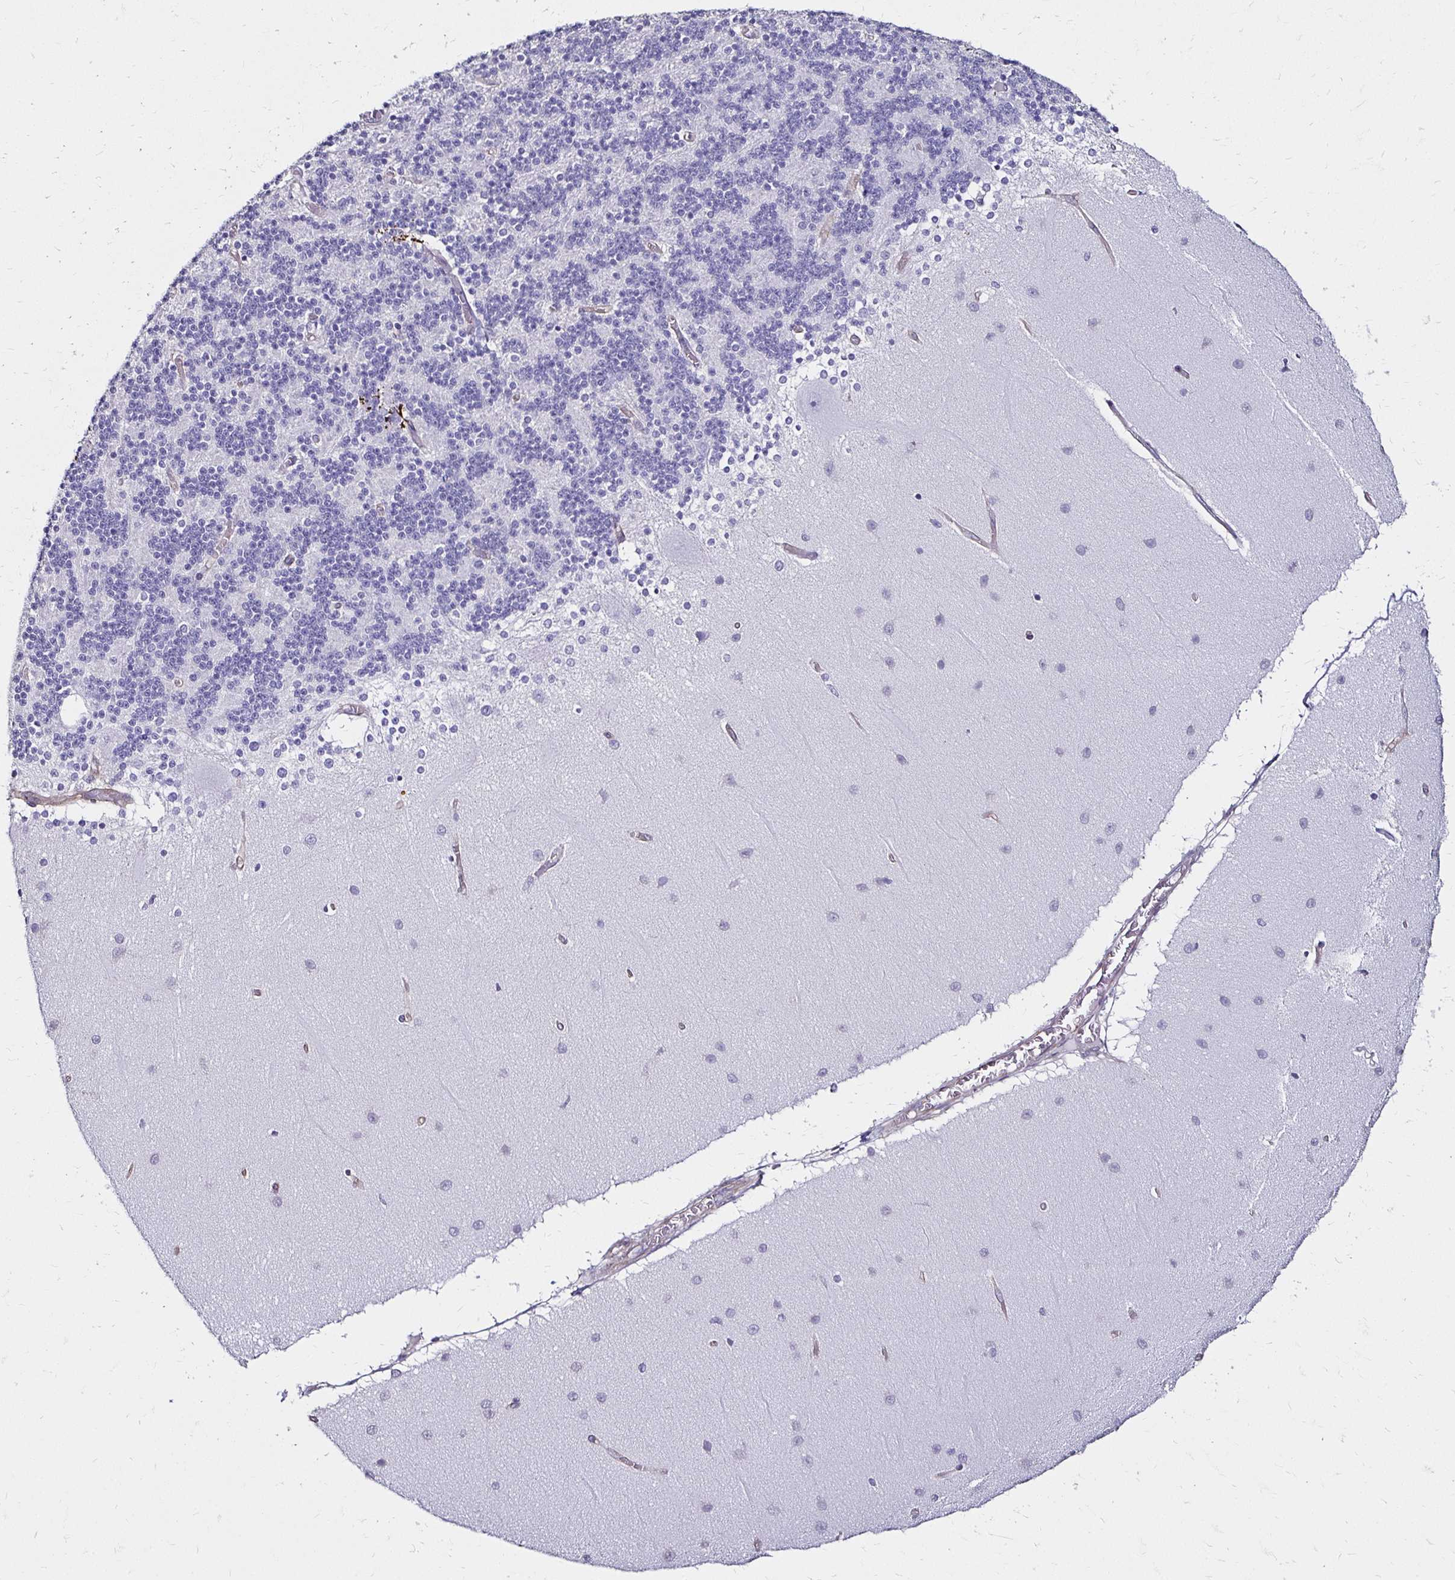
{"staining": {"intensity": "negative", "quantity": "none", "location": "none"}, "tissue": "cerebellum", "cell_type": "Cells in granular layer", "image_type": "normal", "snomed": [{"axis": "morphology", "description": "Normal tissue, NOS"}, {"axis": "topography", "description": "Cerebellum"}], "caption": "Cerebellum was stained to show a protein in brown. There is no significant staining in cells in granular layer. Nuclei are stained in blue.", "gene": "ITGB1", "patient": {"sex": "female", "age": 54}}